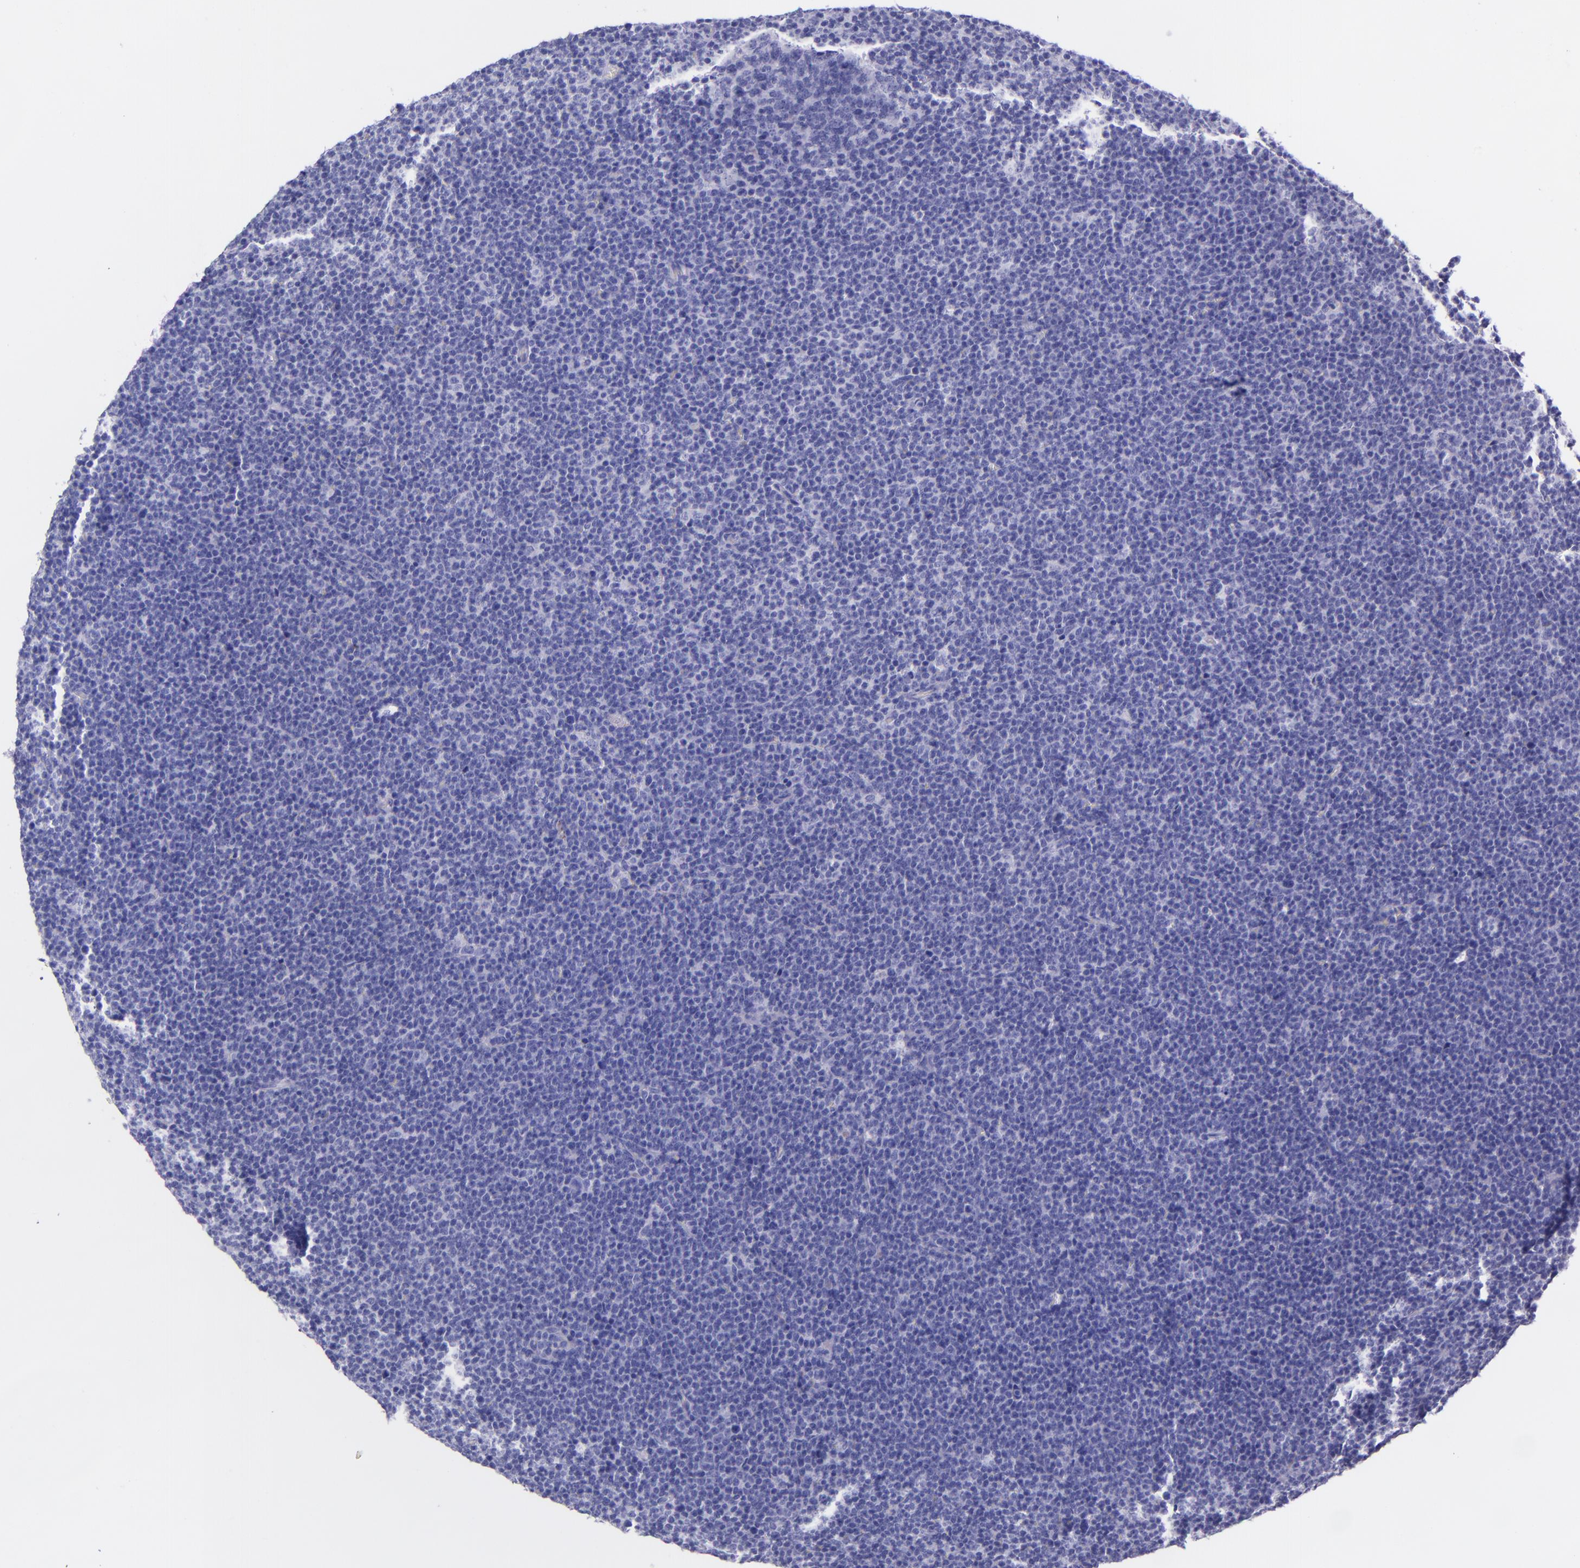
{"staining": {"intensity": "negative", "quantity": "none", "location": "none"}, "tissue": "lymphoma", "cell_type": "Tumor cells", "image_type": "cancer", "snomed": [{"axis": "morphology", "description": "Malignant lymphoma, non-Hodgkin's type, High grade"}, {"axis": "topography", "description": "Lymph node"}], "caption": "Lymphoma was stained to show a protein in brown. There is no significant expression in tumor cells.", "gene": "SLPI", "patient": {"sex": "female", "age": 58}}